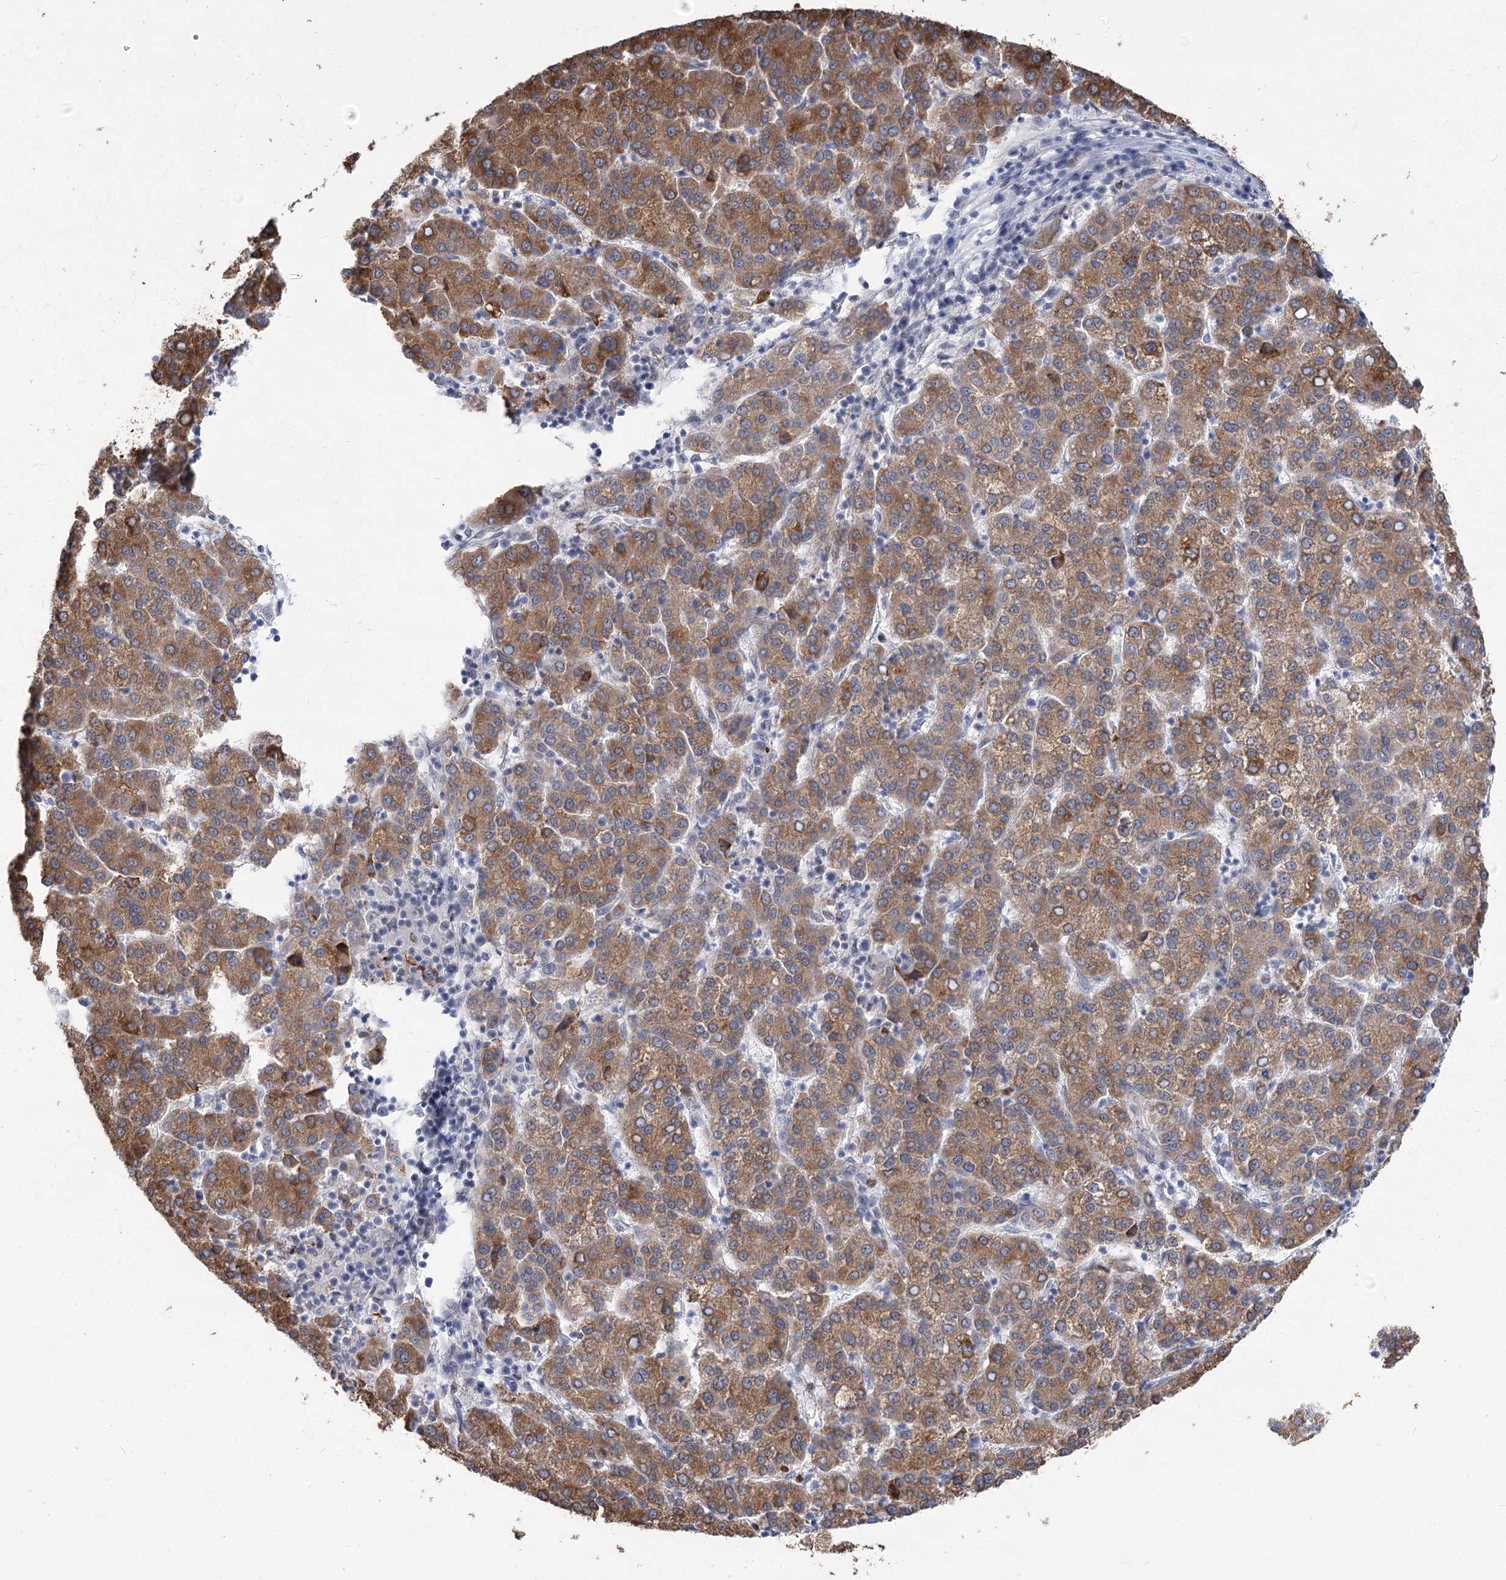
{"staining": {"intensity": "moderate", "quantity": ">75%", "location": "cytoplasmic/membranous"}, "tissue": "liver cancer", "cell_type": "Tumor cells", "image_type": "cancer", "snomed": [{"axis": "morphology", "description": "Carcinoma, Hepatocellular, NOS"}, {"axis": "topography", "description": "Liver"}], "caption": "DAB (3,3'-diaminobenzidine) immunohistochemical staining of hepatocellular carcinoma (liver) demonstrates moderate cytoplasmic/membranous protein staining in approximately >75% of tumor cells.", "gene": "THAP6", "patient": {"sex": "female", "age": 58}}